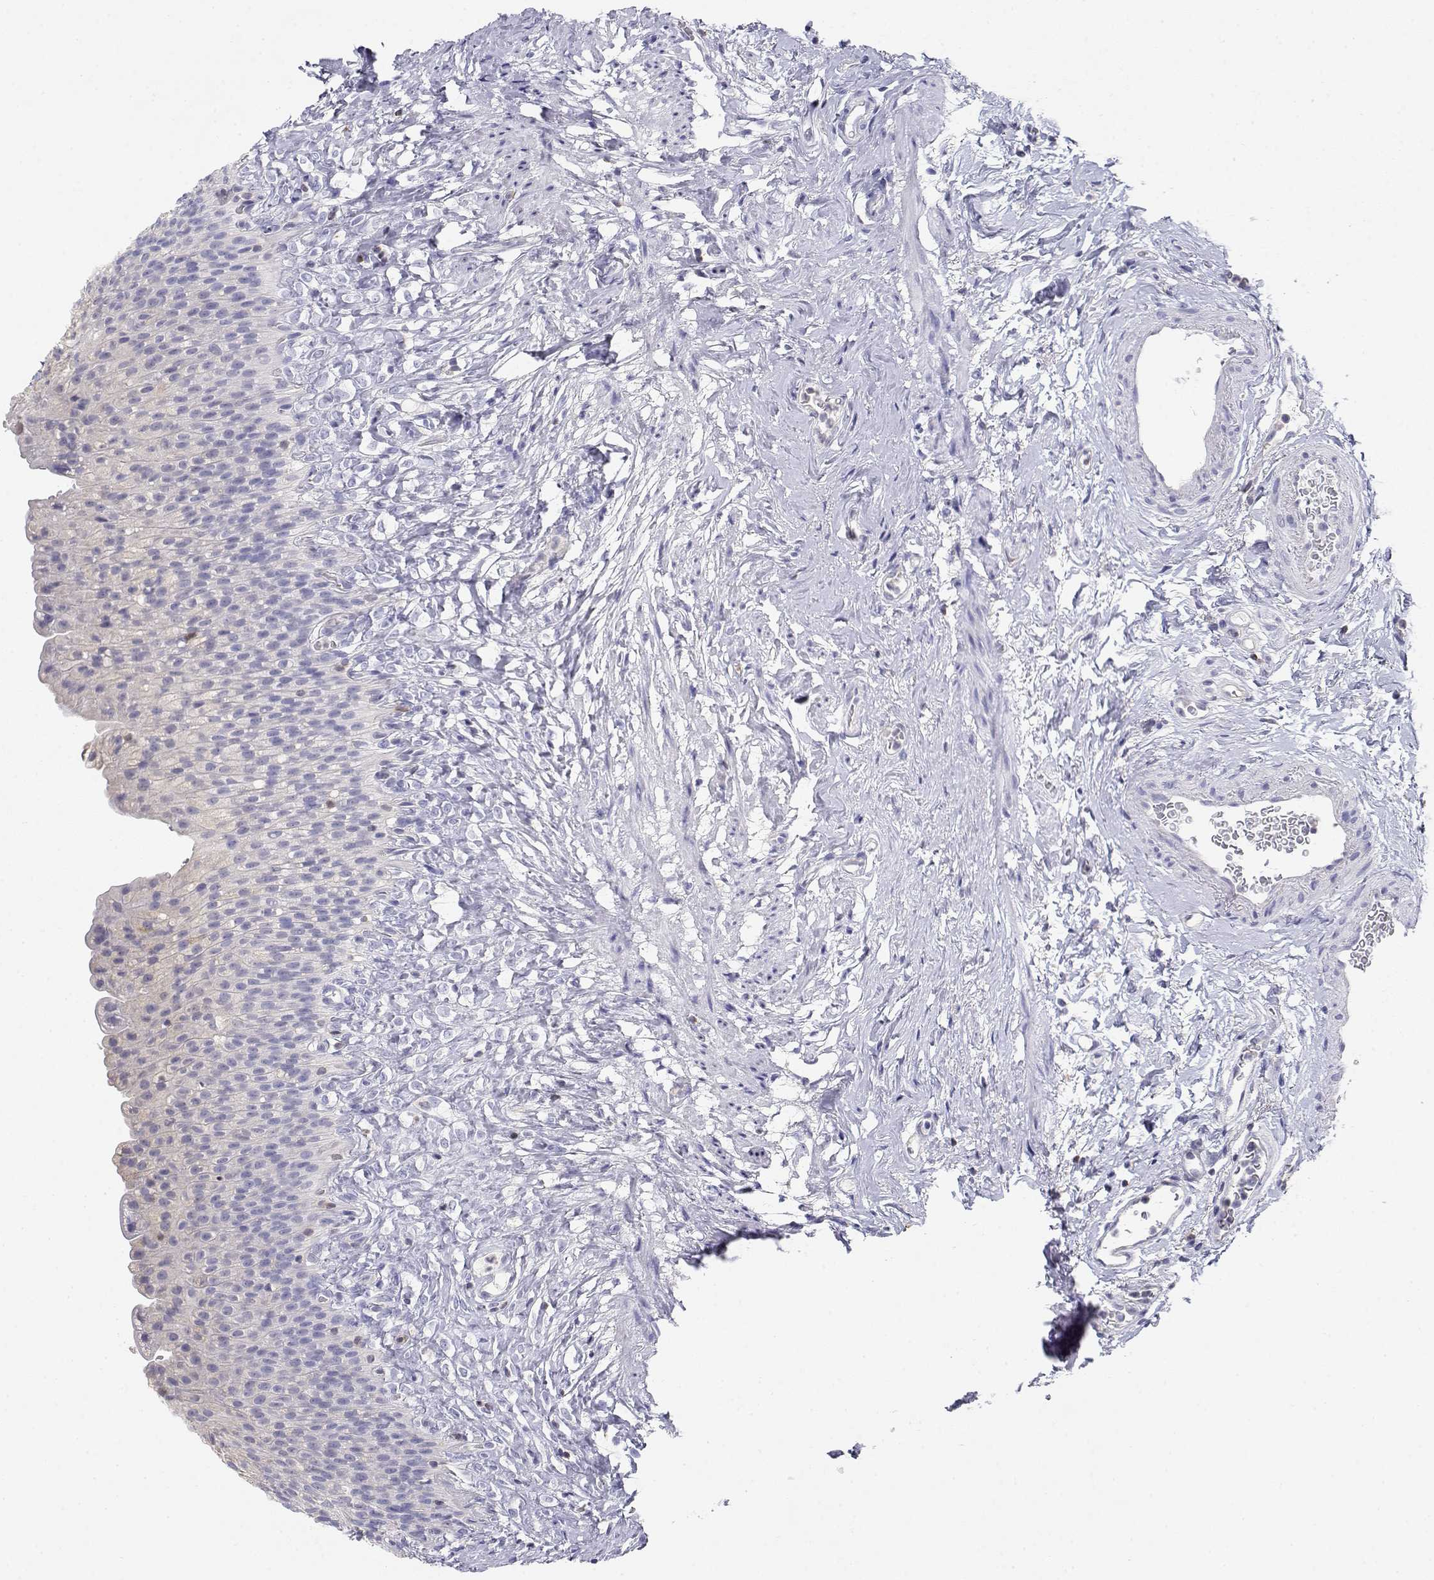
{"staining": {"intensity": "negative", "quantity": "none", "location": "none"}, "tissue": "urinary bladder", "cell_type": "Urothelial cells", "image_type": "normal", "snomed": [{"axis": "morphology", "description": "Normal tissue, NOS"}, {"axis": "topography", "description": "Urinary bladder"}], "caption": "Urothelial cells show no significant positivity in benign urinary bladder. (Stains: DAB immunohistochemistry (IHC) with hematoxylin counter stain, Microscopy: brightfield microscopy at high magnification).", "gene": "ADA", "patient": {"sex": "male", "age": 76}}